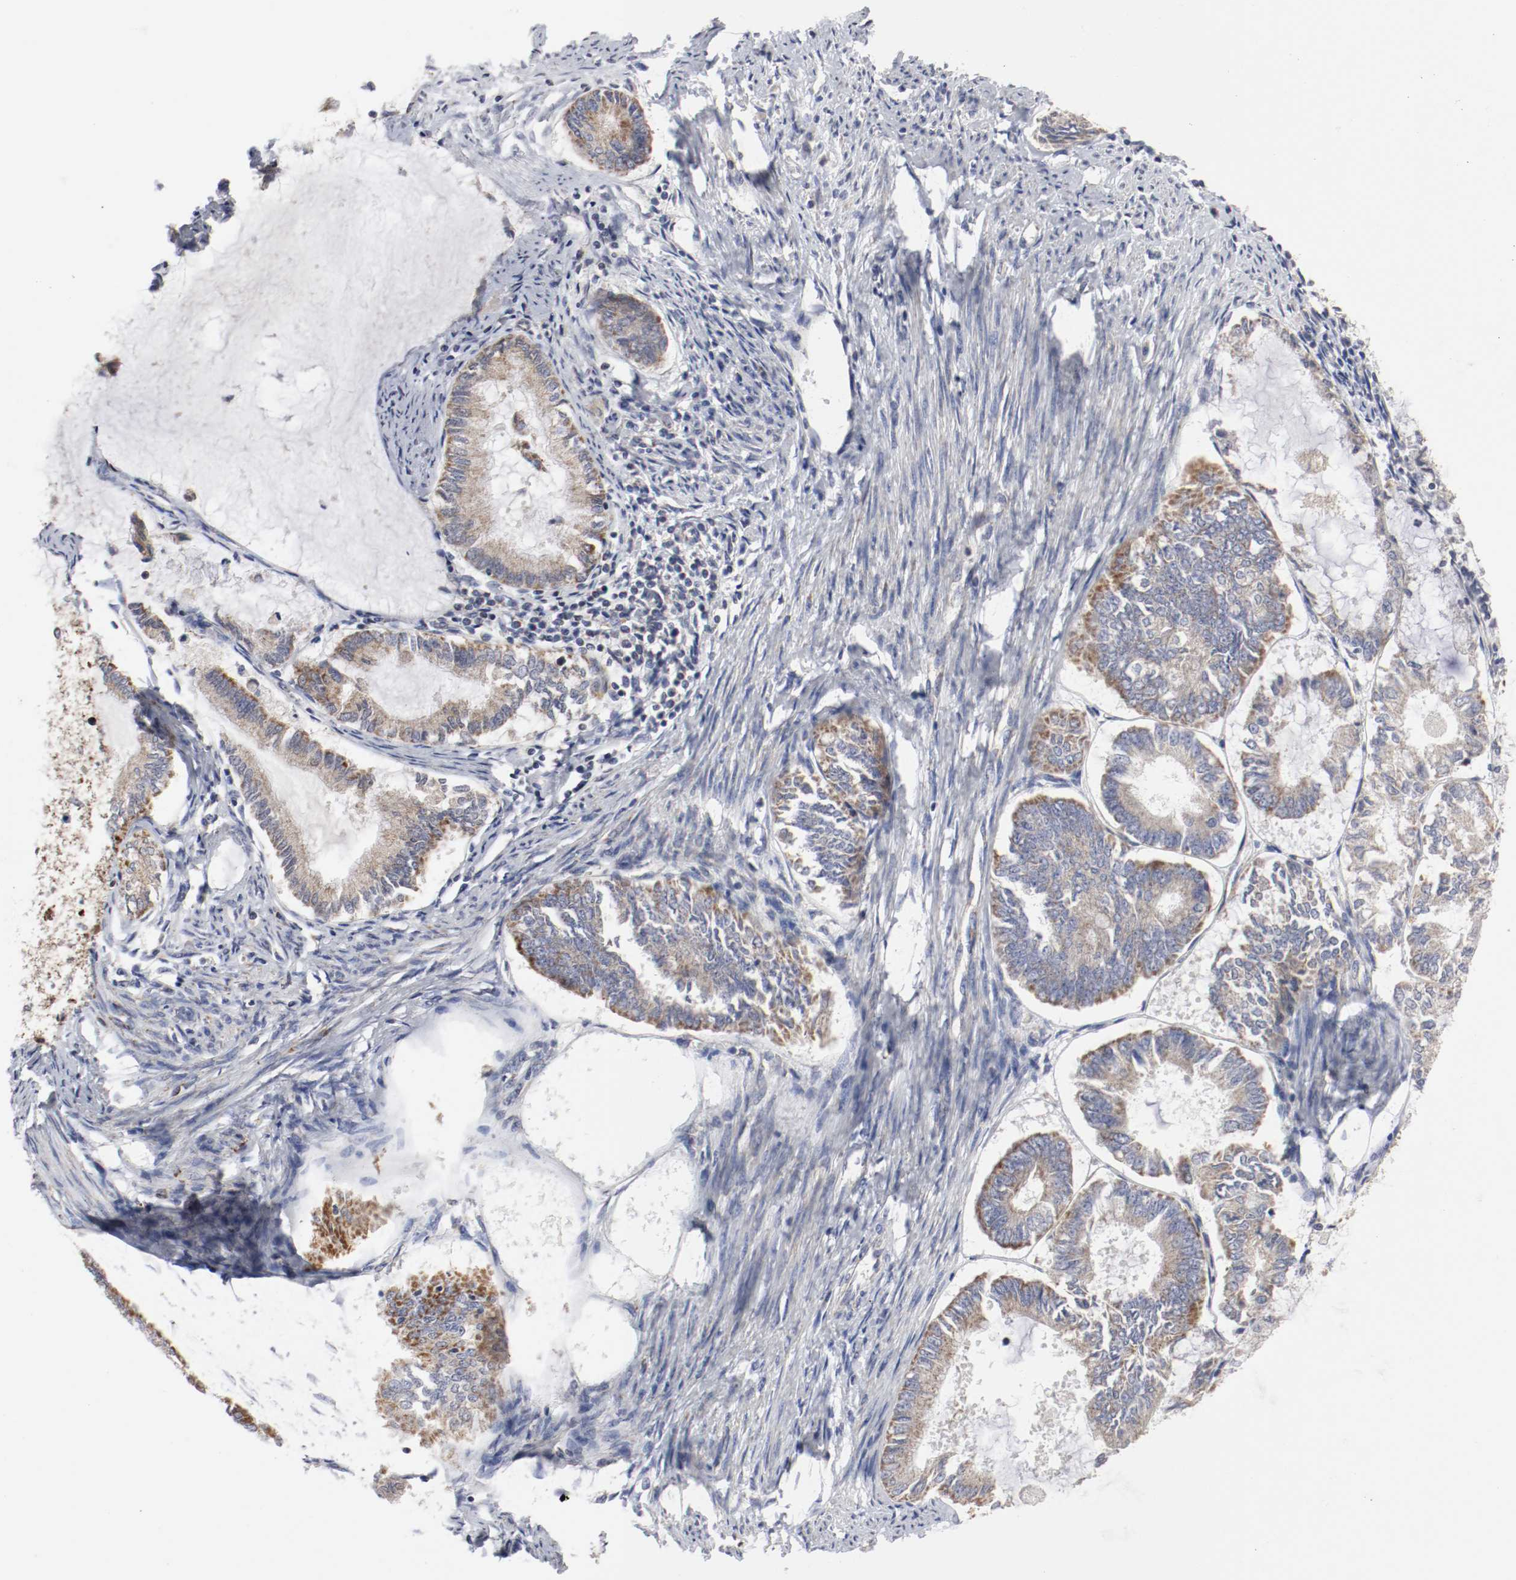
{"staining": {"intensity": "moderate", "quantity": ">75%", "location": "cytoplasmic/membranous"}, "tissue": "endometrial cancer", "cell_type": "Tumor cells", "image_type": "cancer", "snomed": [{"axis": "morphology", "description": "Adenocarcinoma, NOS"}, {"axis": "topography", "description": "Endometrium"}], "caption": "A brown stain highlights moderate cytoplasmic/membranous staining of a protein in human endometrial adenocarcinoma tumor cells.", "gene": "AFG3L2", "patient": {"sex": "female", "age": 86}}